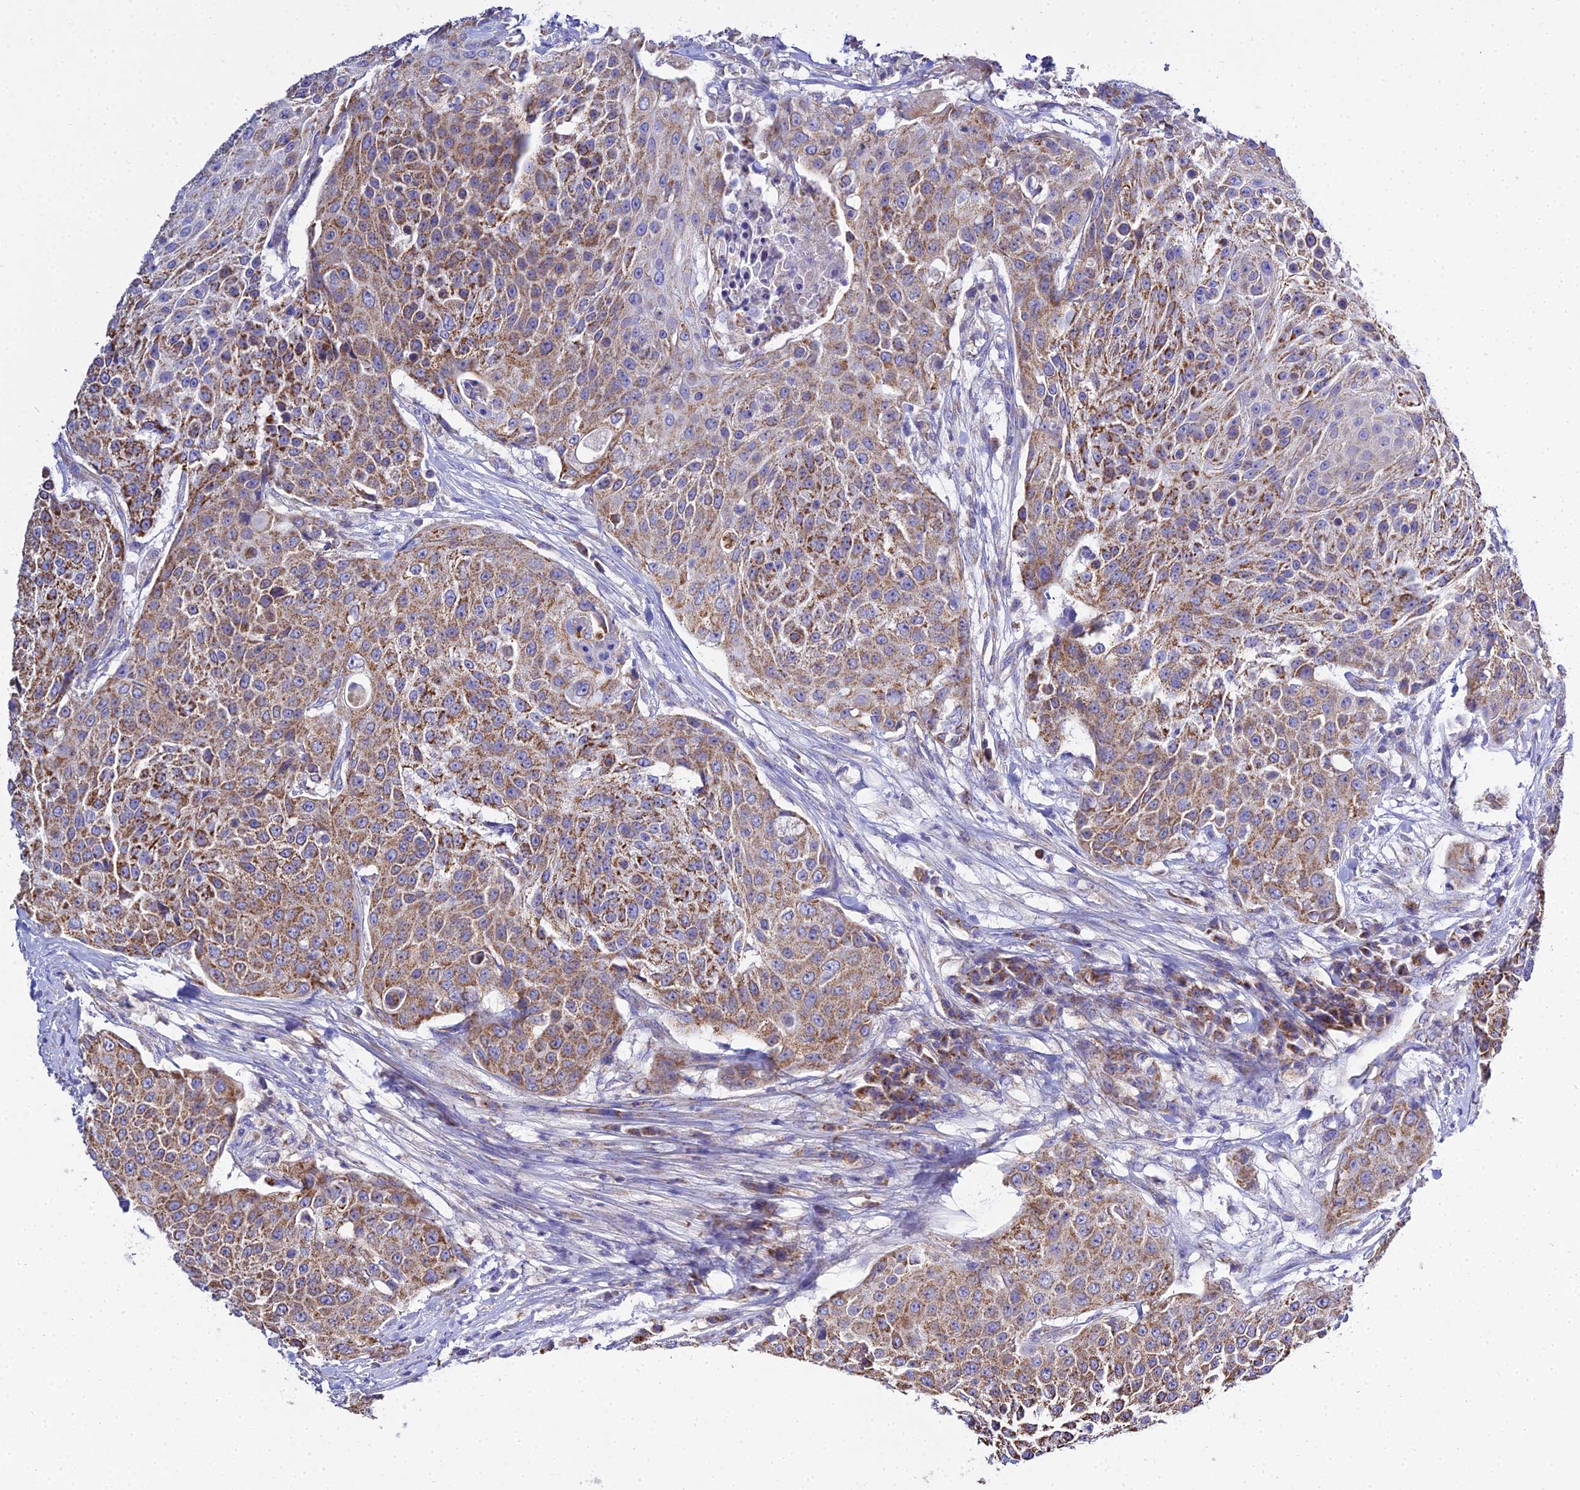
{"staining": {"intensity": "moderate", "quantity": ">75%", "location": "cytoplasmic/membranous"}, "tissue": "urothelial cancer", "cell_type": "Tumor cells", "image_type": "cancer", "snomed": [{"axis": "morphology", "description": "Urothelial carcinoma, High grade"}, {"axis": "topography", "description": "Urinary bladder"}], "caption": "This image shows urothelial cancer stained with IHC to label a protein in brown. The cytoplasmic/membranous of tumor cells show moderate positivity for the protein. Nuclei are counter-stained blue.", "gene": "TYW5", "patient": {"sex": "female", "age": 63}}